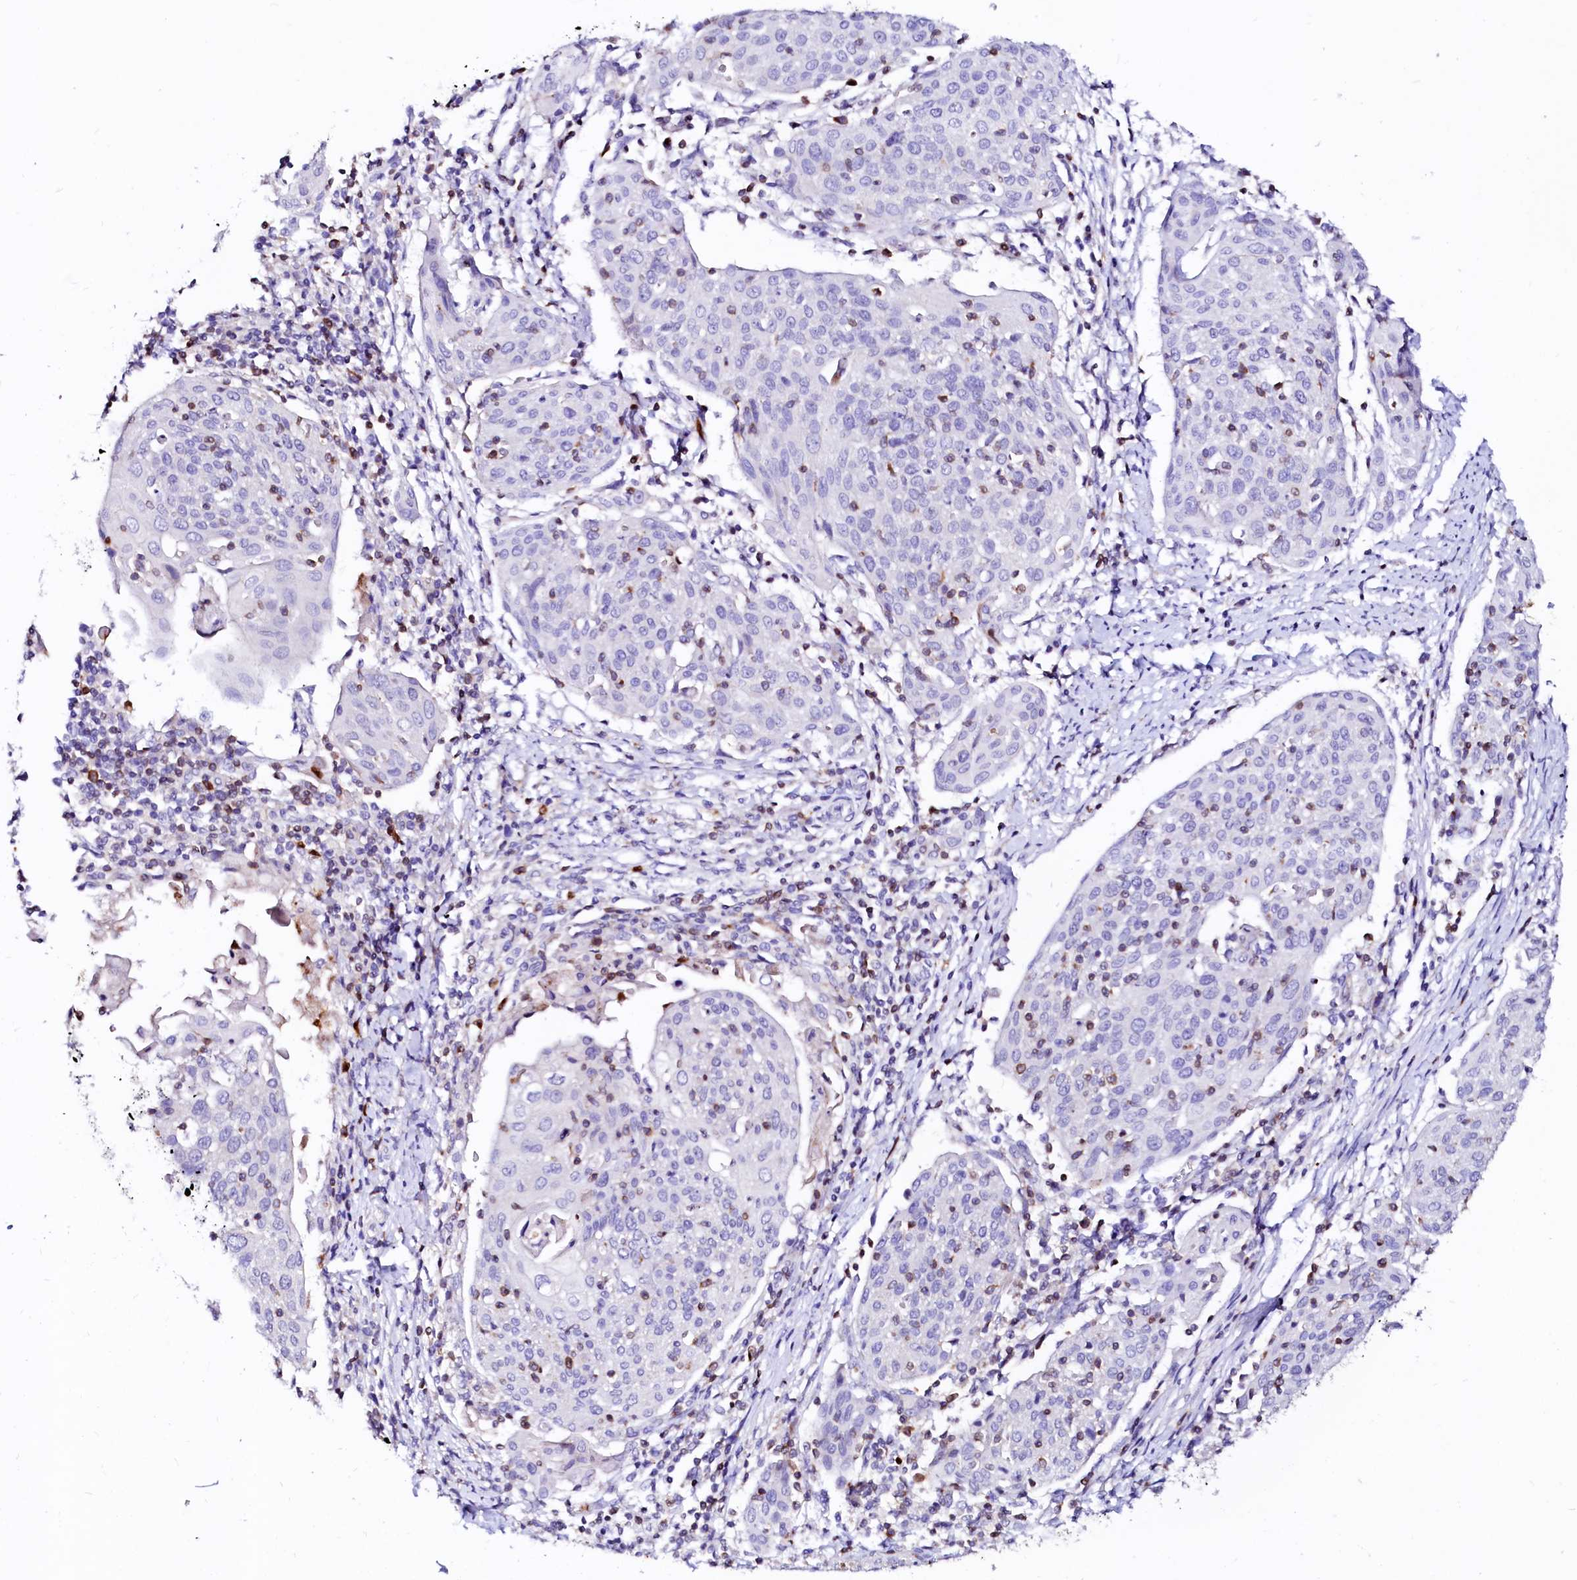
{"staining": {"intensity": "negative", "quantity": "none", "location": "none"}, "tissue": "cervical cancer", "cell_type": "Tumor cells", "image_type": "cancer", "snomed": [{"axis": "morphology", "description": "Squamous cell carcinoma, NOS"}, {"axis": "topography", "description": "Cervix"}], "caption": "The micrograph reveals no staining of tumor cells in cervical cancer (squamous cell carcinoma).", "gene": "RAB27A", "patient": {"sex": "female", "age": 67}}